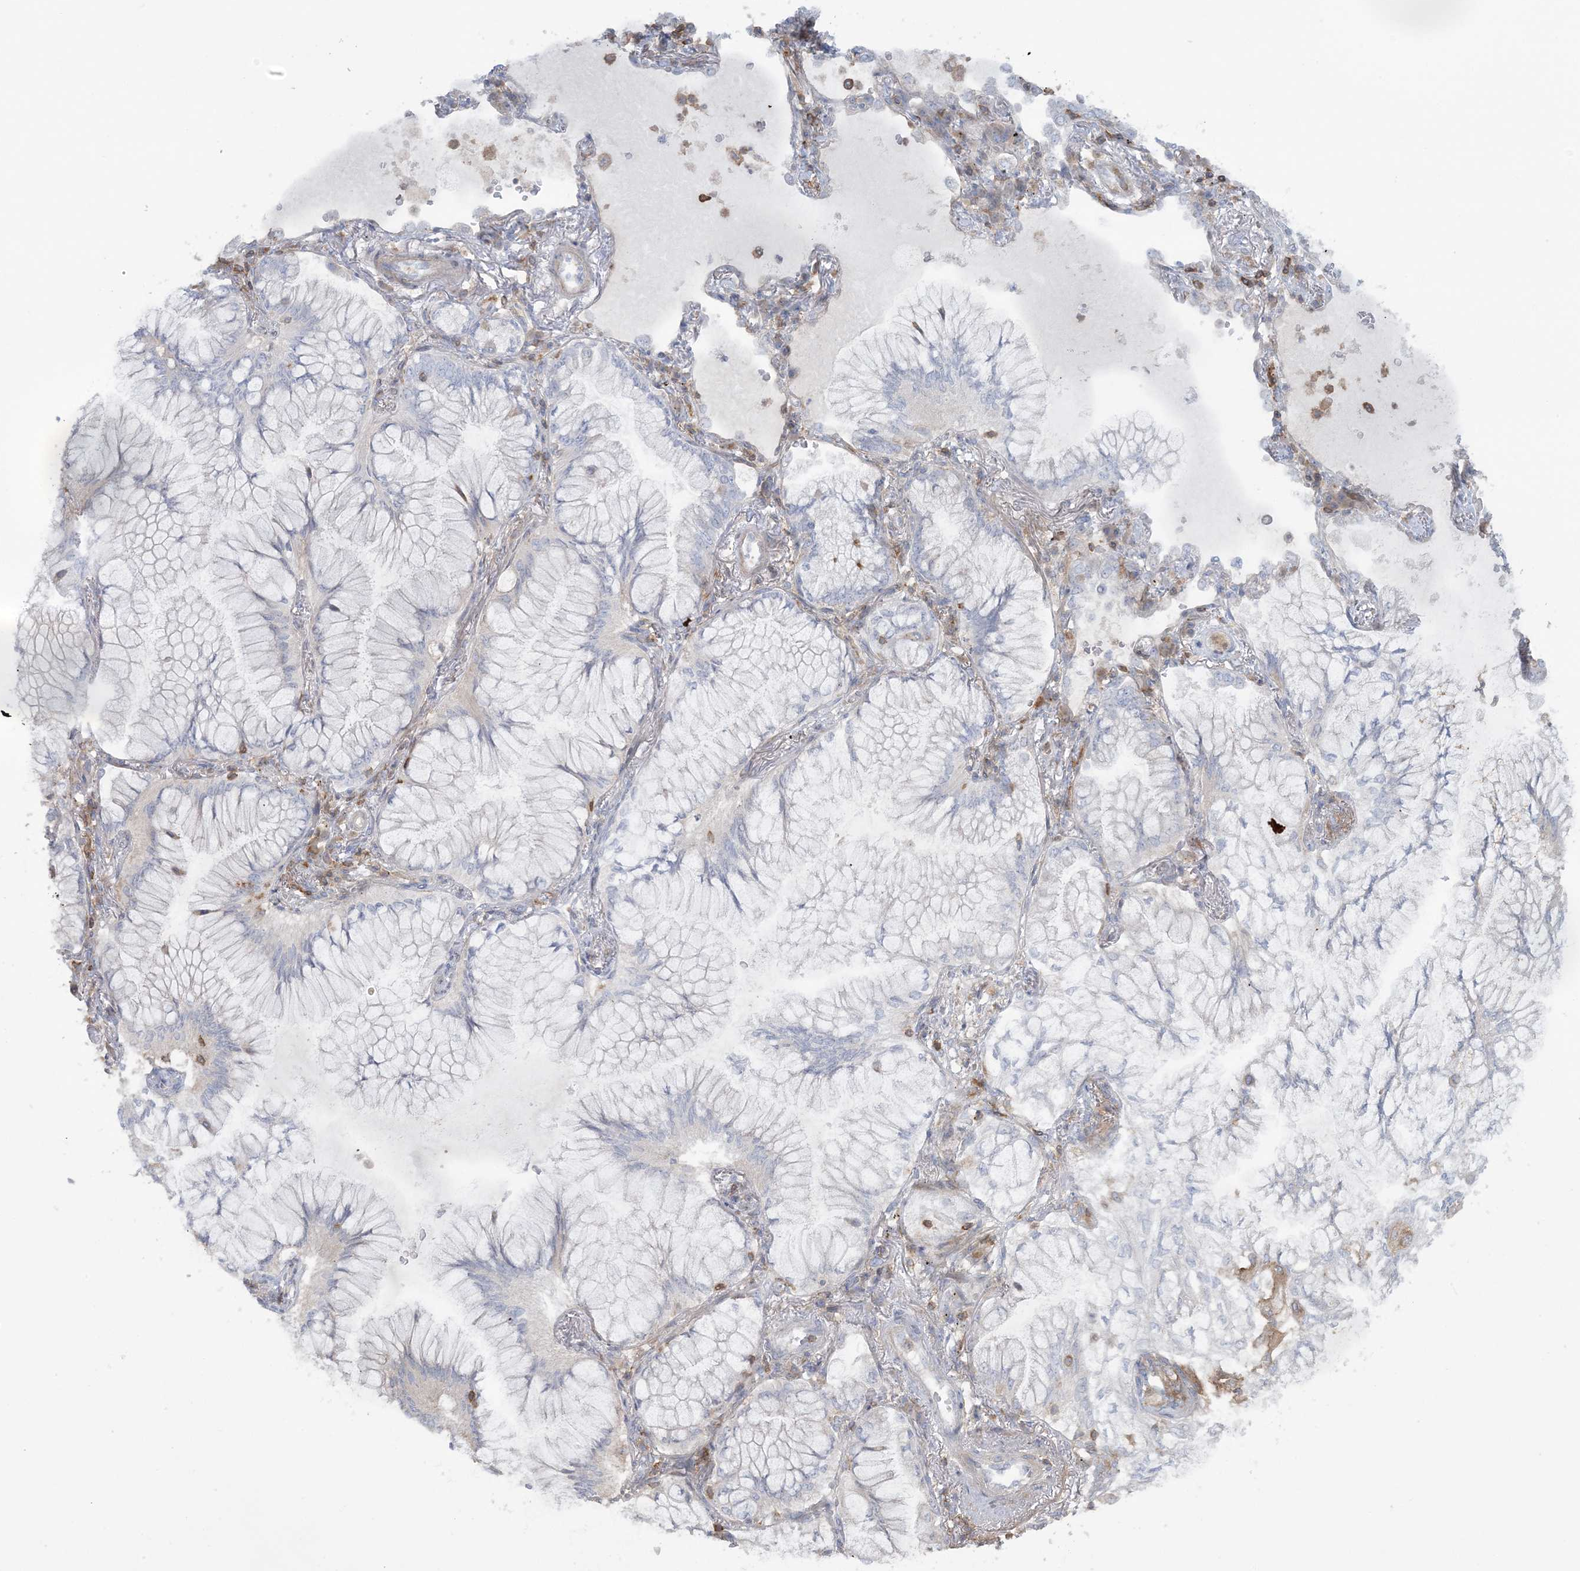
{"staining": {"intensity": "negative", "quantity": "none", "location": "none"}, "tissue": "lung cancer", "cell_type": "Tumor cells", "image_type": "cancer", "snomed": [{"axis": "morphology", "description": "Adenocarcinoma, NOS"}, {"axis": "topography", "description": "Lung"}], "caption": "Immunohistochemical staining of human lung cancer (adenocarcinoma) reveals no significant staining in tumor cells.", "gene": "ARHGAP30", "patient": {"sex": "female", "age": 70}}